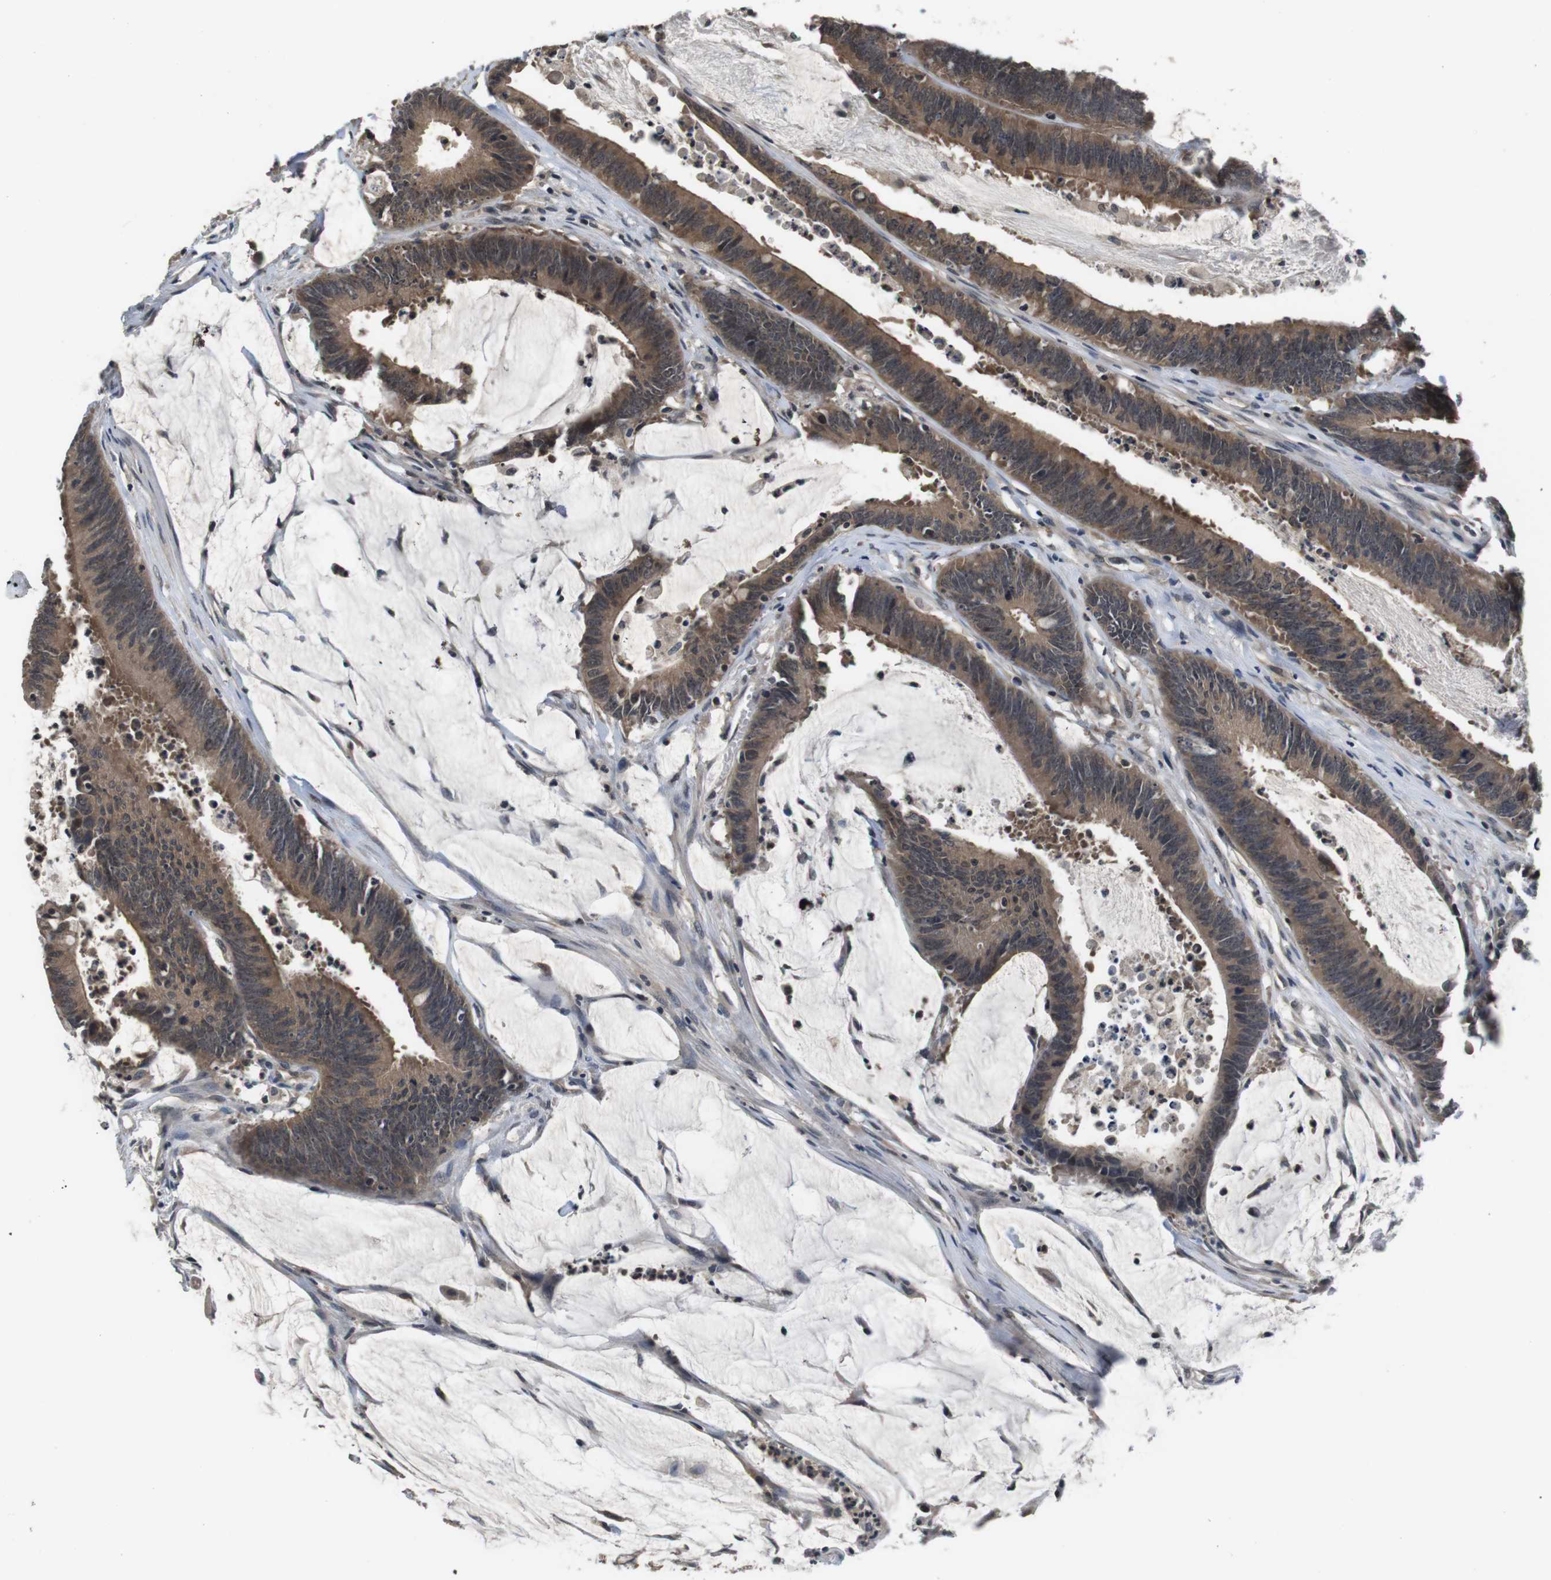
{"staining": {"intensity": "moderate", "quantity": ">75%", "location": "cytoplasmic/membranous"}, "tissue": "colorectal cancer", "cell_type": "Tumor cells", "image_type": "cancer", "snomed": [{"axis": "morphology", "description": "Adenocarcinoma, NOS"}, {"axis": "topography", "description": "Rectum"}], "caption": "Human adenocarcinoma (colorectal) stained with a brown dye displays moderate cytoplasmic/membranous positive positivity in about >75% of tumor cells.", "gene": "FADD", "patient": {"sex": "female", "age": 66}}